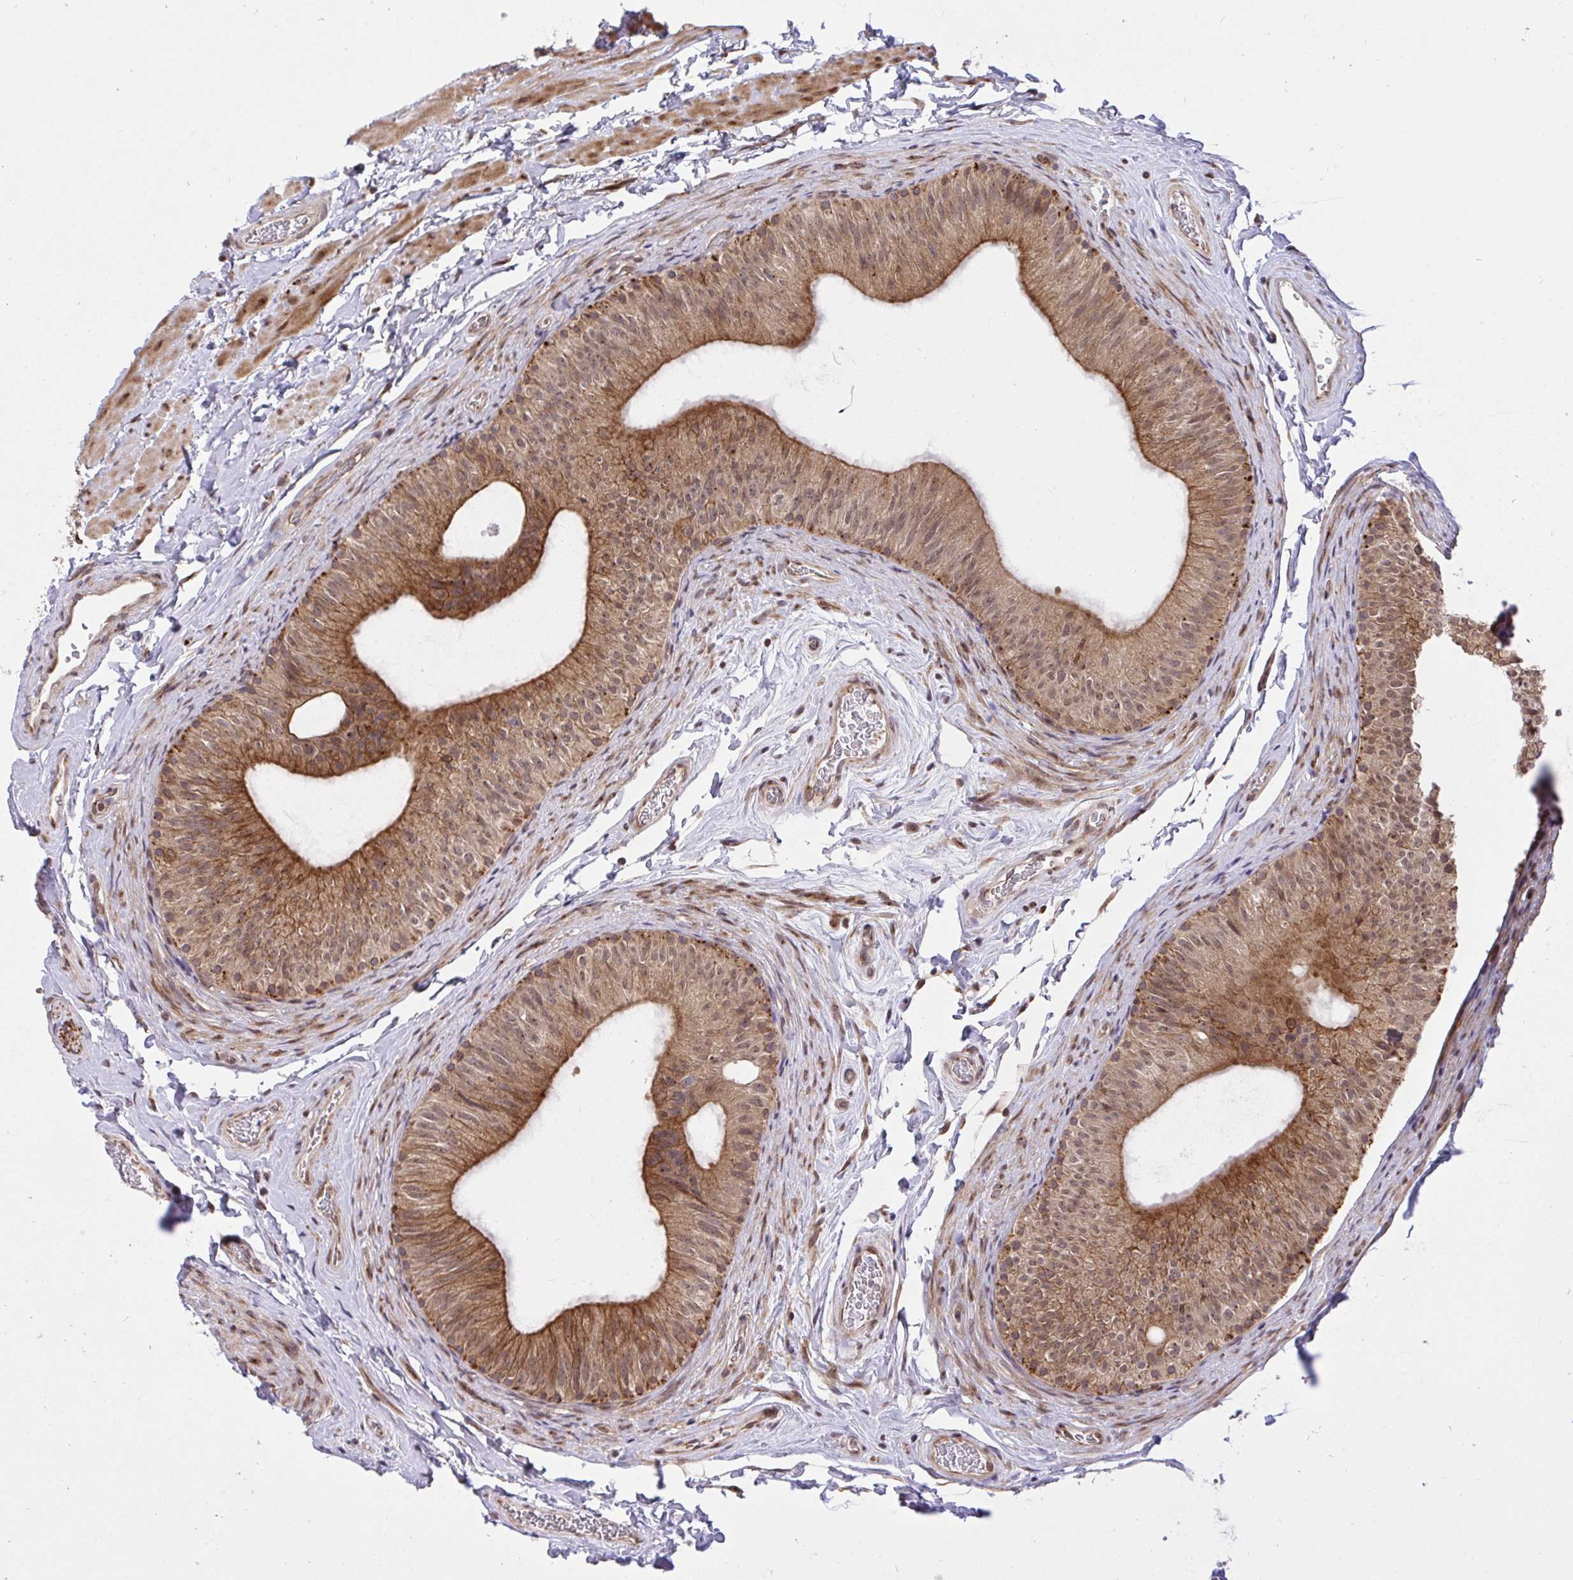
{"staining": {"intensity": "strong", "quantity": ">75%", "location": "cytoplasmic/membranous"}, "tissue": "epididymis", "cell_type": "Glandular cells", "image_type": "normal", "snomed": [{"axis": "morphology", "description": "Normal tissue, NOS"}, {"axis": "topography", "description": "Epididymis, spermatic cord, NOS"}, {"axis": "topography", "description": "Epididymis"}], "caption": "Immunohistochemistry (IHC) (DAB) staining of benign human epididymis displays strong cytoplasmic/membranous protein staining in about >75% of glandular cells.", "gene": "ERI1", "patient": {"sex": "male", "age": 31}}